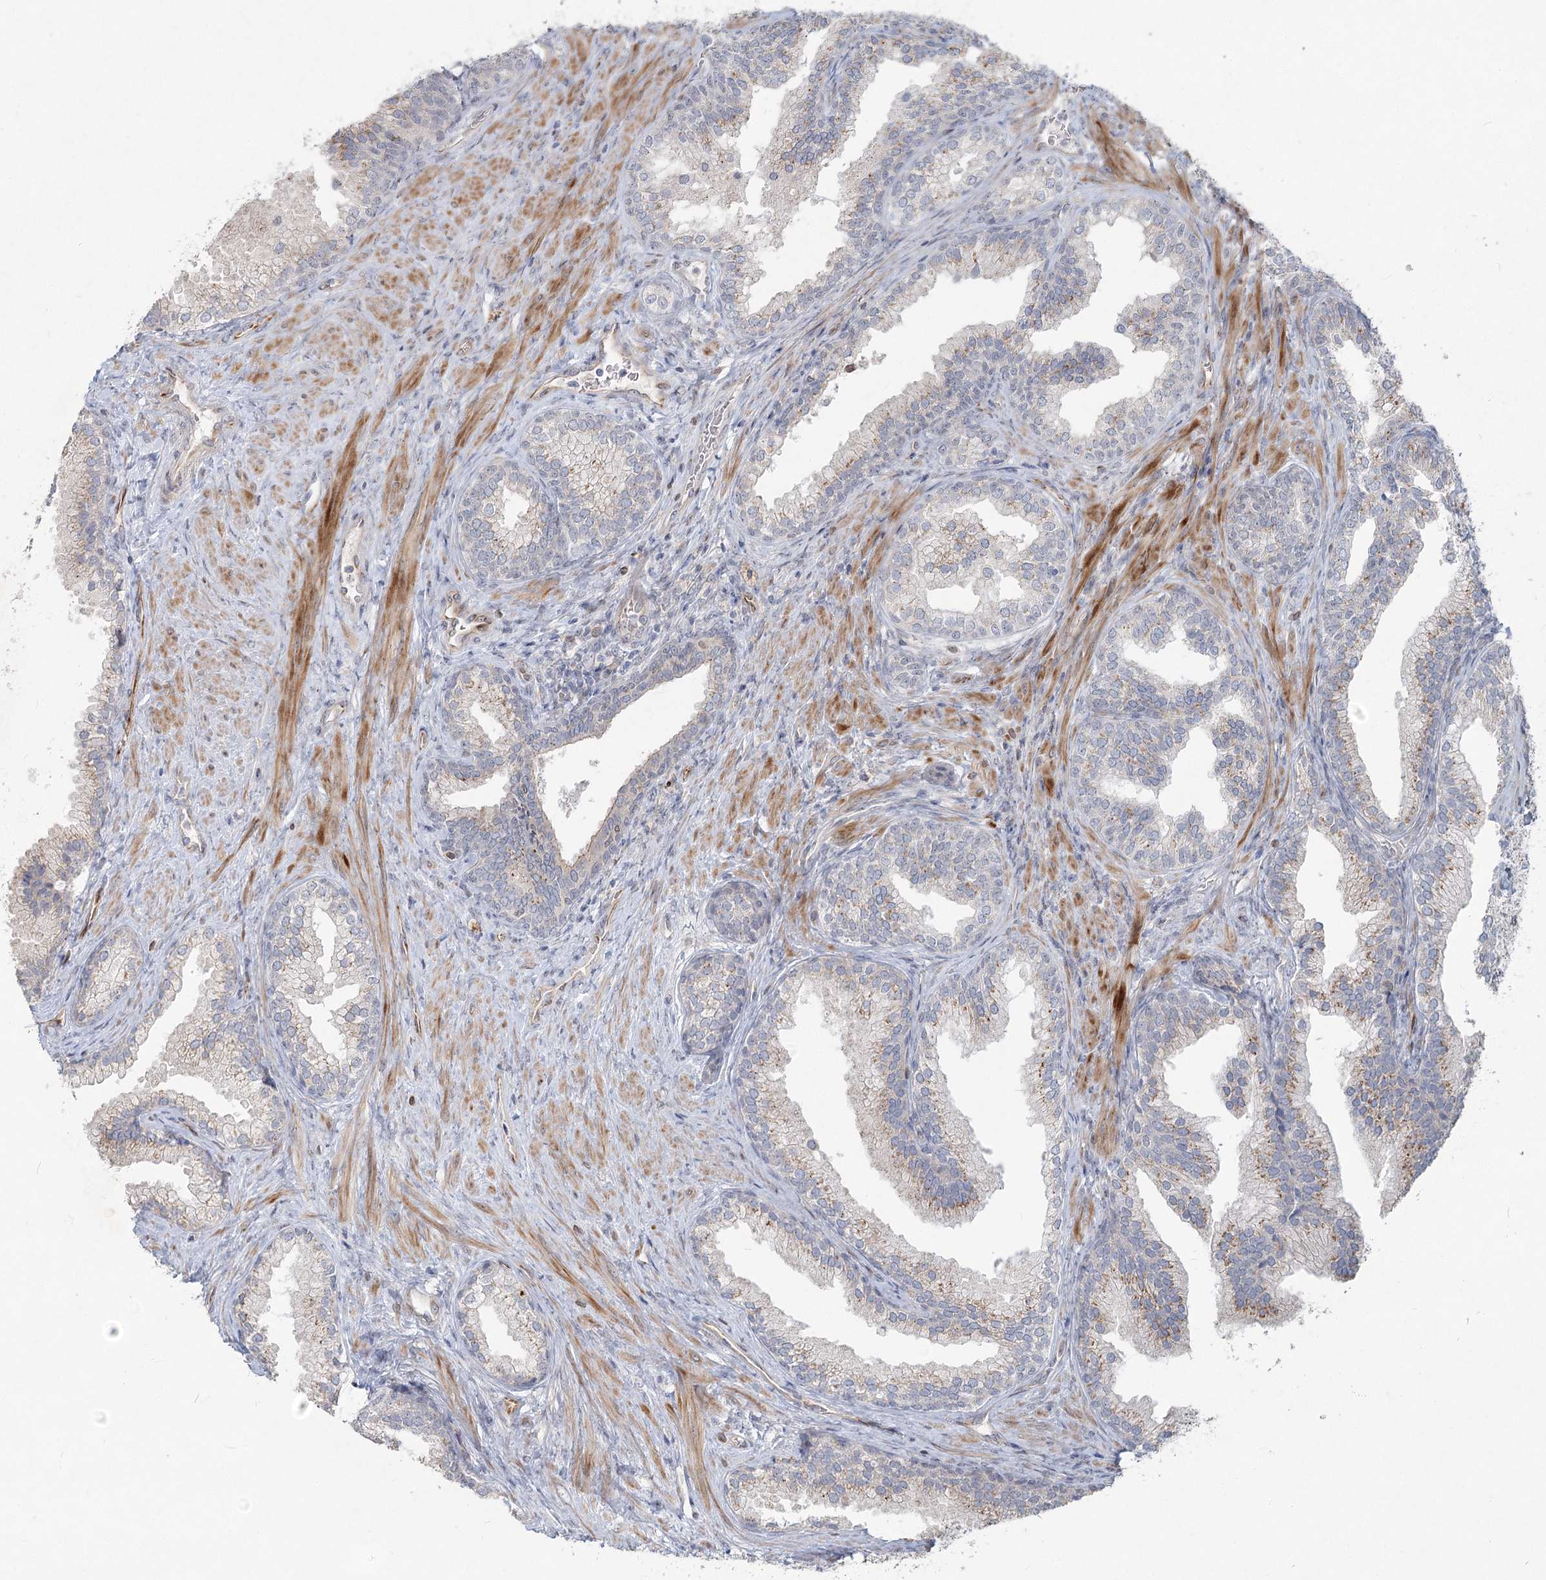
{"staining": {"intensity": "weak", "quantity": "<25%", "location": "cytoplasmic/membranous"}, "tissue": "prostate", "cell_type": "Glandular cells", "image_type": "normal", "snomed": [{"axis": "morphology", "description": "Normal tissue, NOS"}, {"axis": "topography", "description": "Prostate"}], "caption": "A high-resolution histopathology image shows immunohistochemistry (IHC) staining of normal prostate, which shows no significant expression in glandular cells.", "gene": "LRP2BP", "patient": {"sex": "male", "age": 76}}